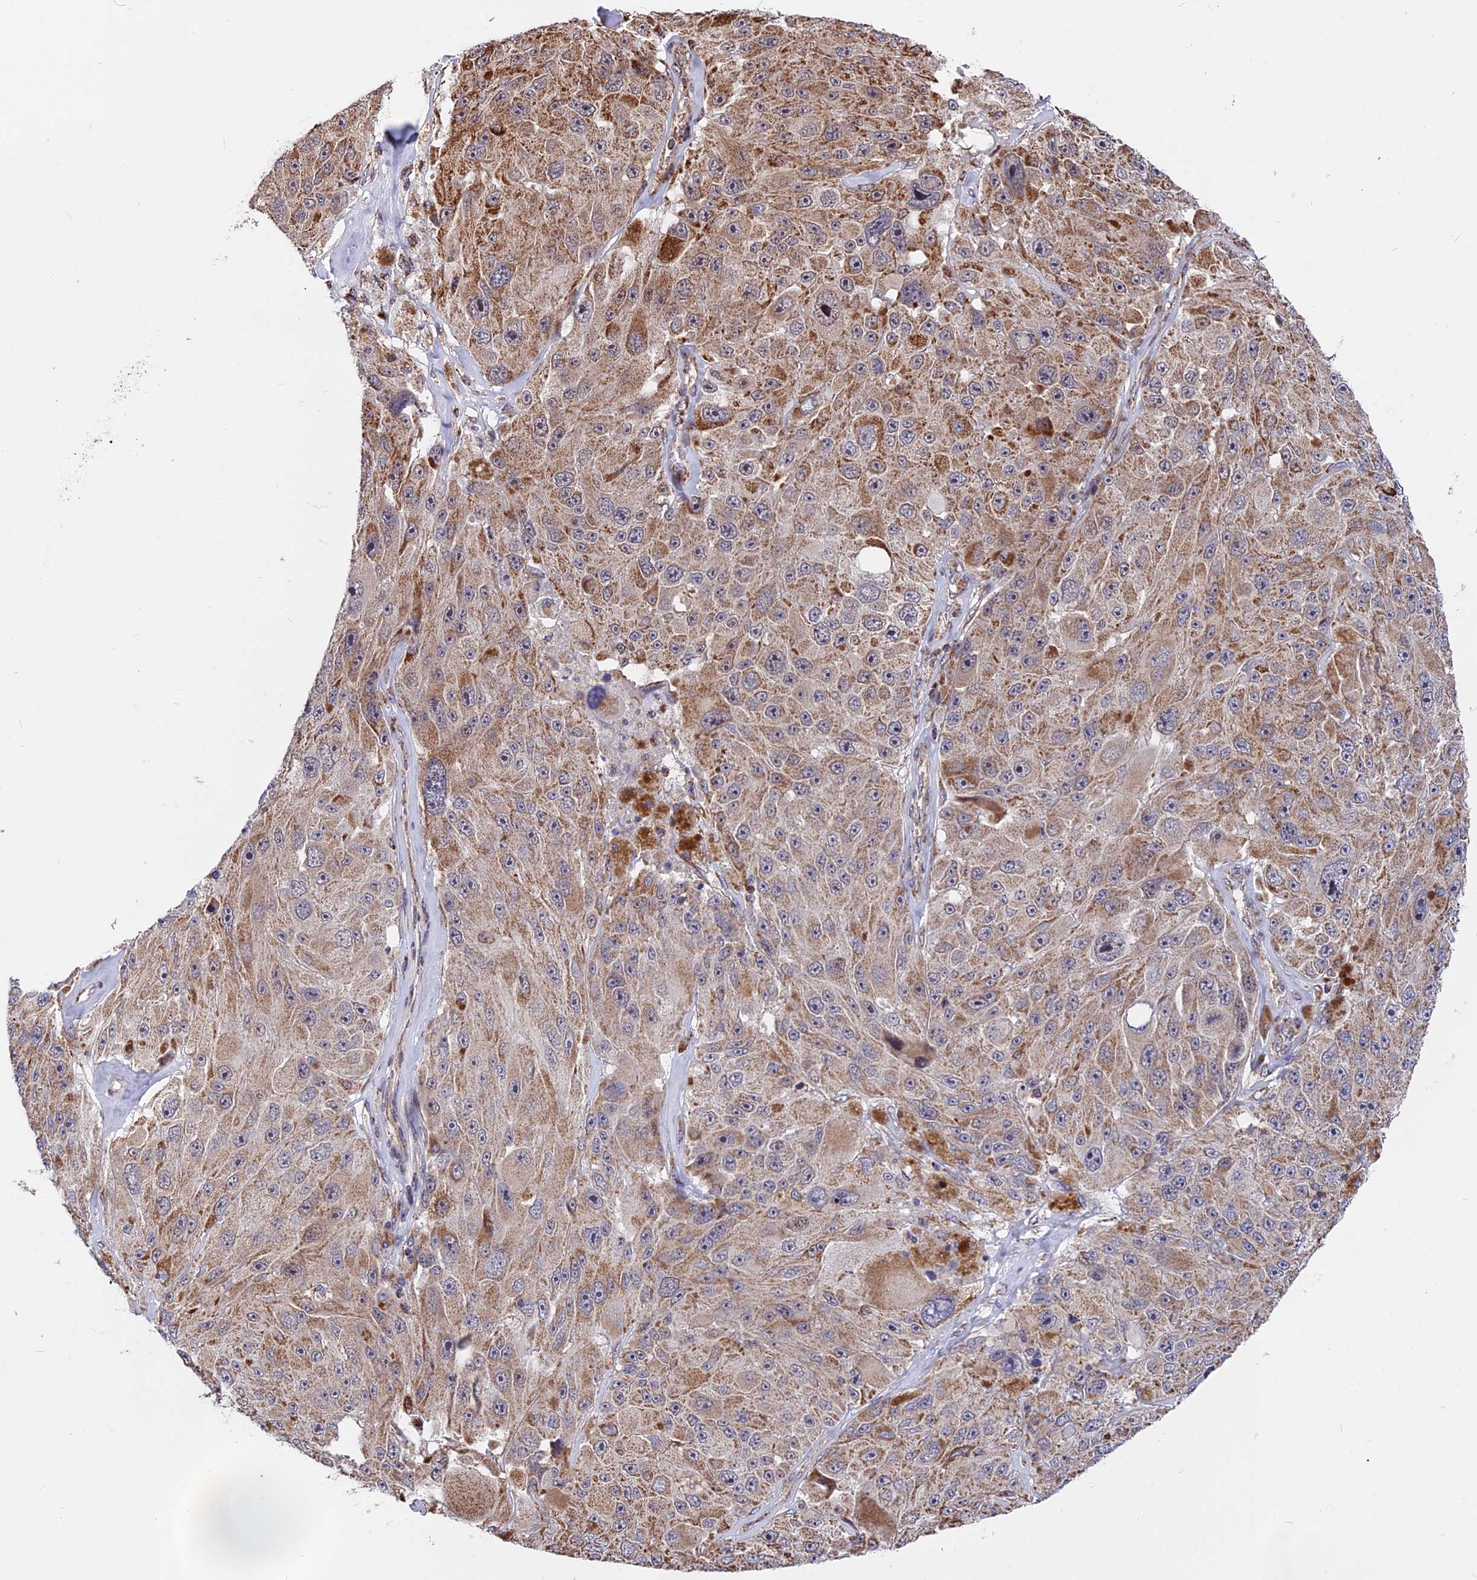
{"staining": {"intensity": "moderate", "quantity": ">75%", "location": "cytoplasmic/membranous"}, "tissue": "melanoma", "cell_type": "Tumor cells", "image_type": "cancer", "snomed": [{"axis": "morphology", "description": "Malignant melanoma, Metastatic site"}, {"axis": "topography", "description": "Lymph node"}], "caption": "Protein expression analysis of human melanoma reveals moderate cytoplasmic/membranous expression in approximately >75% of tumor cells.", "gene": "FAM174C", "patient": {"sex": "male", "age": 62}}